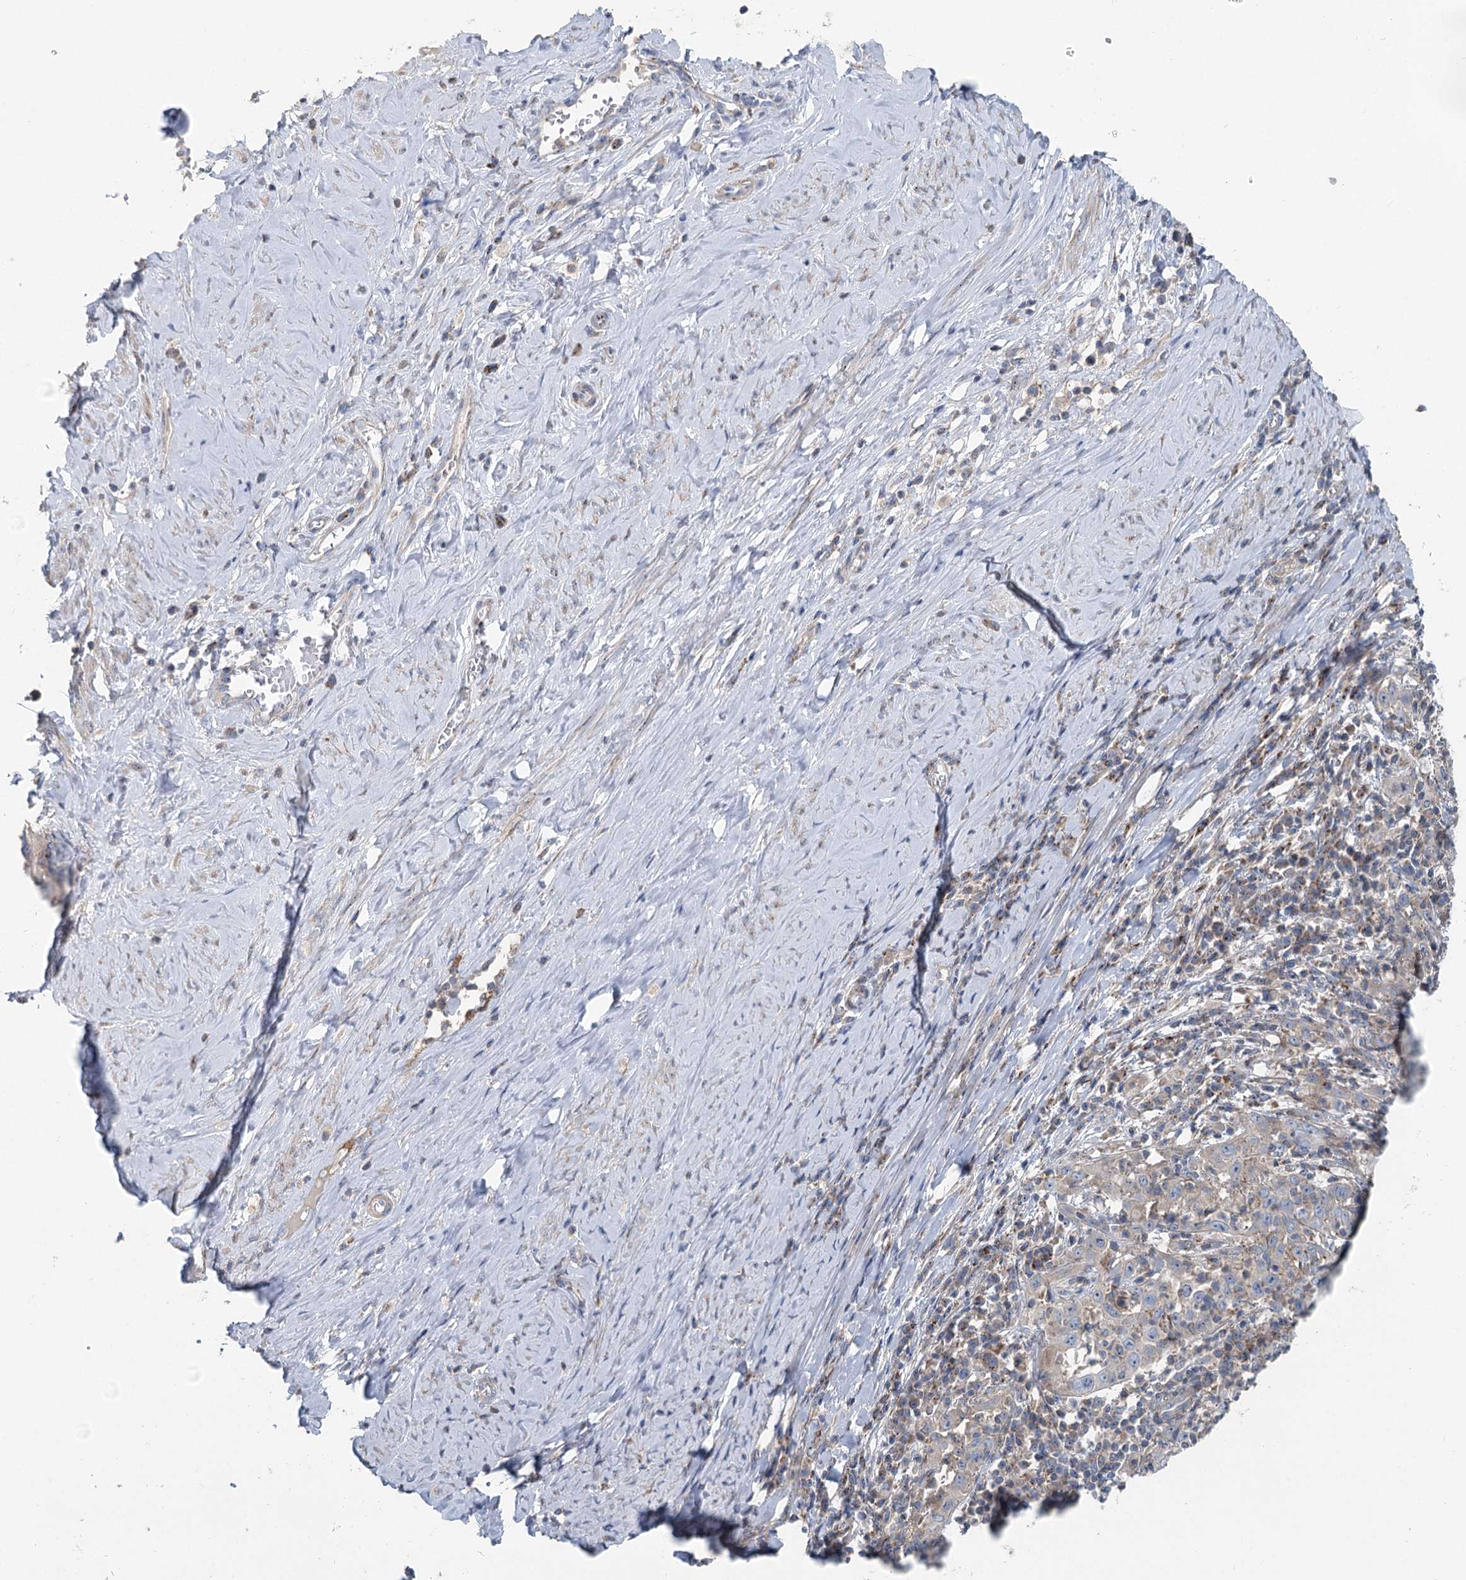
{"staining": {"intensity": "negative", "quantity": "none", "location": "none"}, "tissue": "cervical cancer", "cell_type": "Tumor cells", "image_type": "cancer", "snomed": [{"axis": "morphology", "description": "Squamous cell carcinoma, NOS"}, {"axis": "topography", "description": "Cervix"}], "caption": "Cervical cancer was stained to show a protein in brown. There is no significant staining in tumor cells.", "gene": "MARK2", "patient": {"sex": "female", "age": 46}}